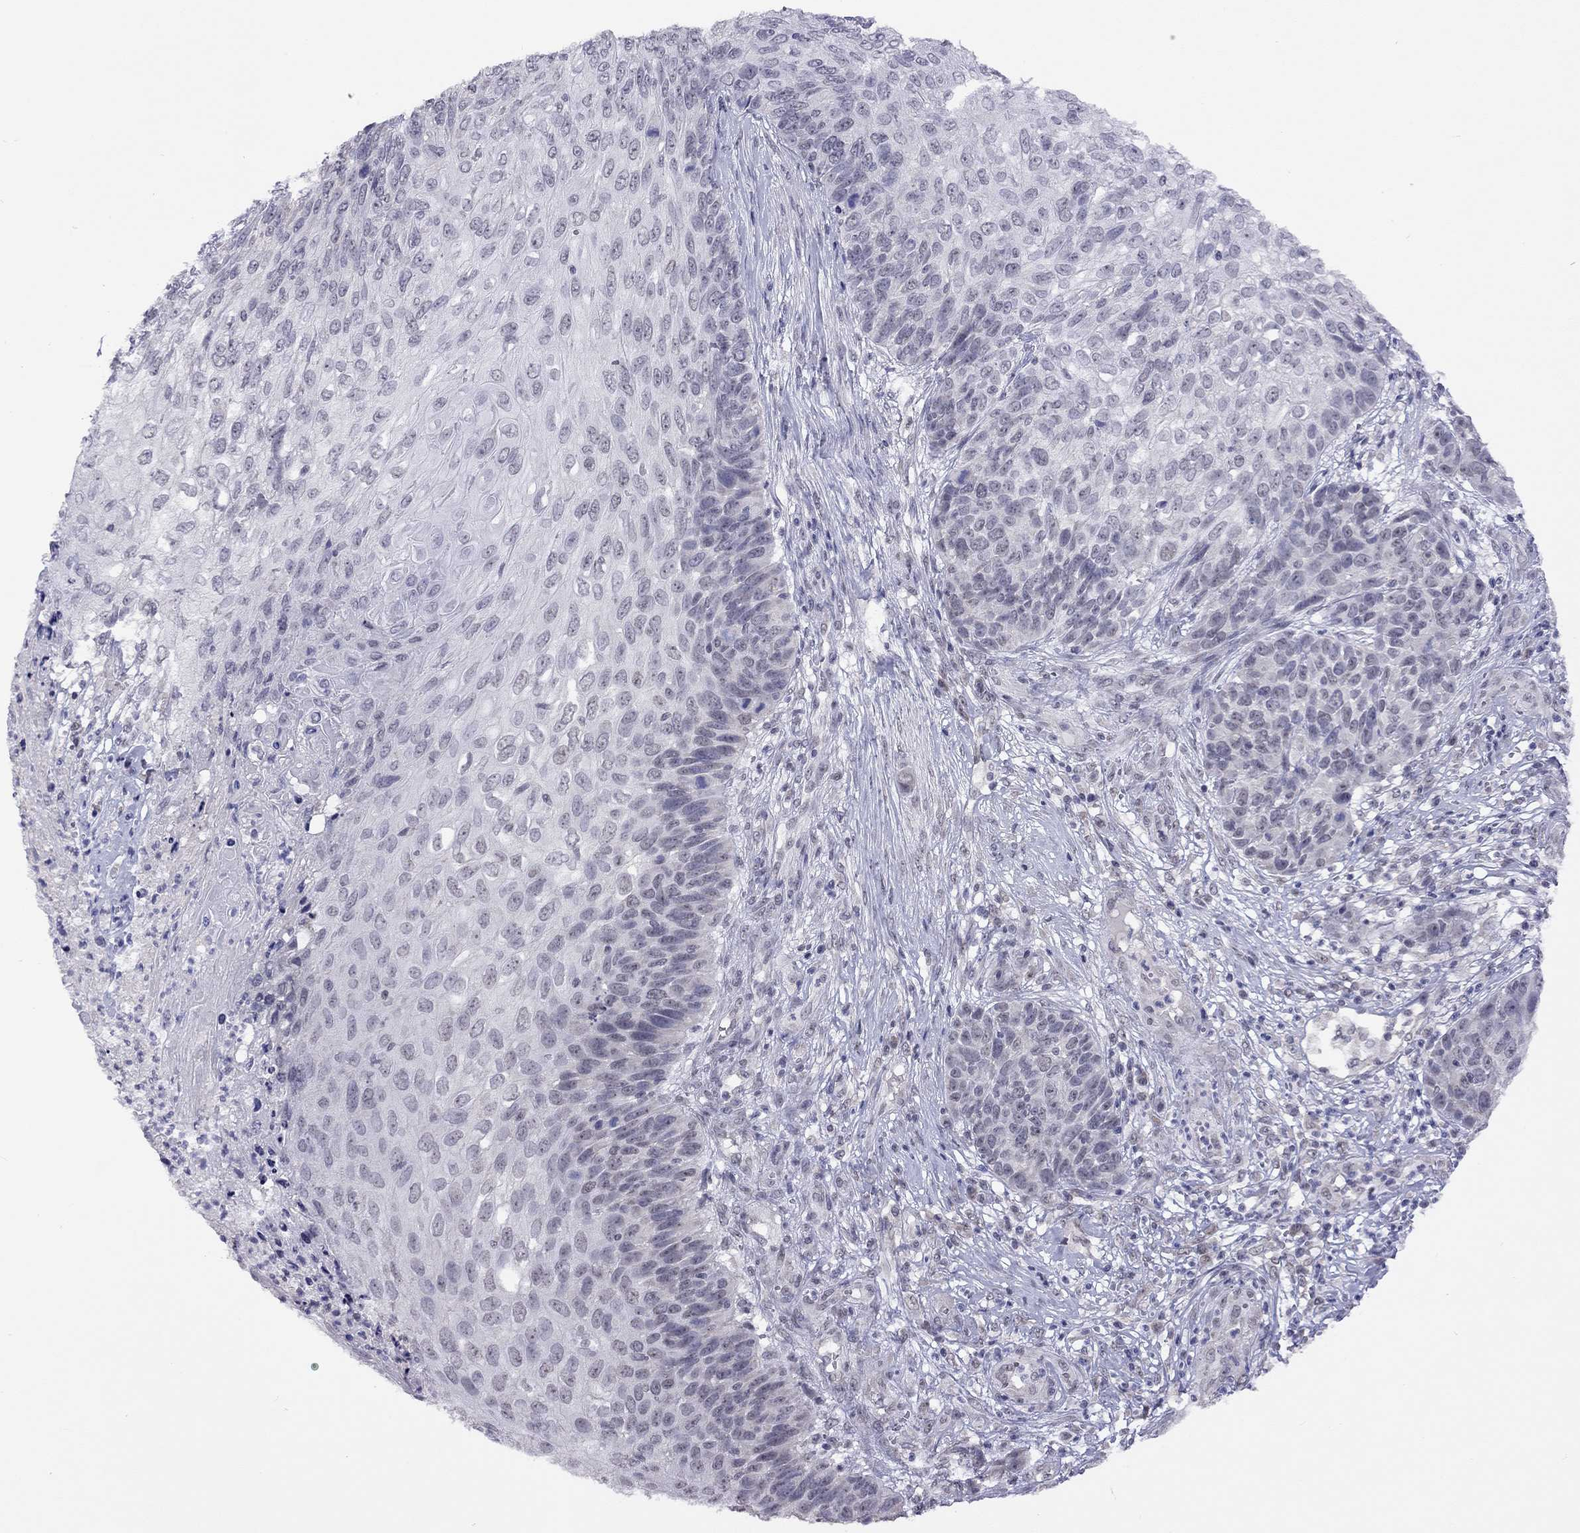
{"staining": {"intensity": "negative", "quantity": "none", "location": "none"}, "tissue": "skin cancer", "cell_type": "Tumor cells", "image_type": "cancer", "snomed": [{"axis": "morphology", "description": "Squamous cell carcinoma, NOS"}, {"axis": "topography", "description": "Skin"}], "caption": "Tumor cells show no significant protein staining in skin cancer. The staining was performed using DAB to visualize the protein expression in brown, while the nuclei were stained in blue with hematoxylin (Magnification: 20x).", "gene": "HES5", "patient": {"sex": "male", "age": 92}}